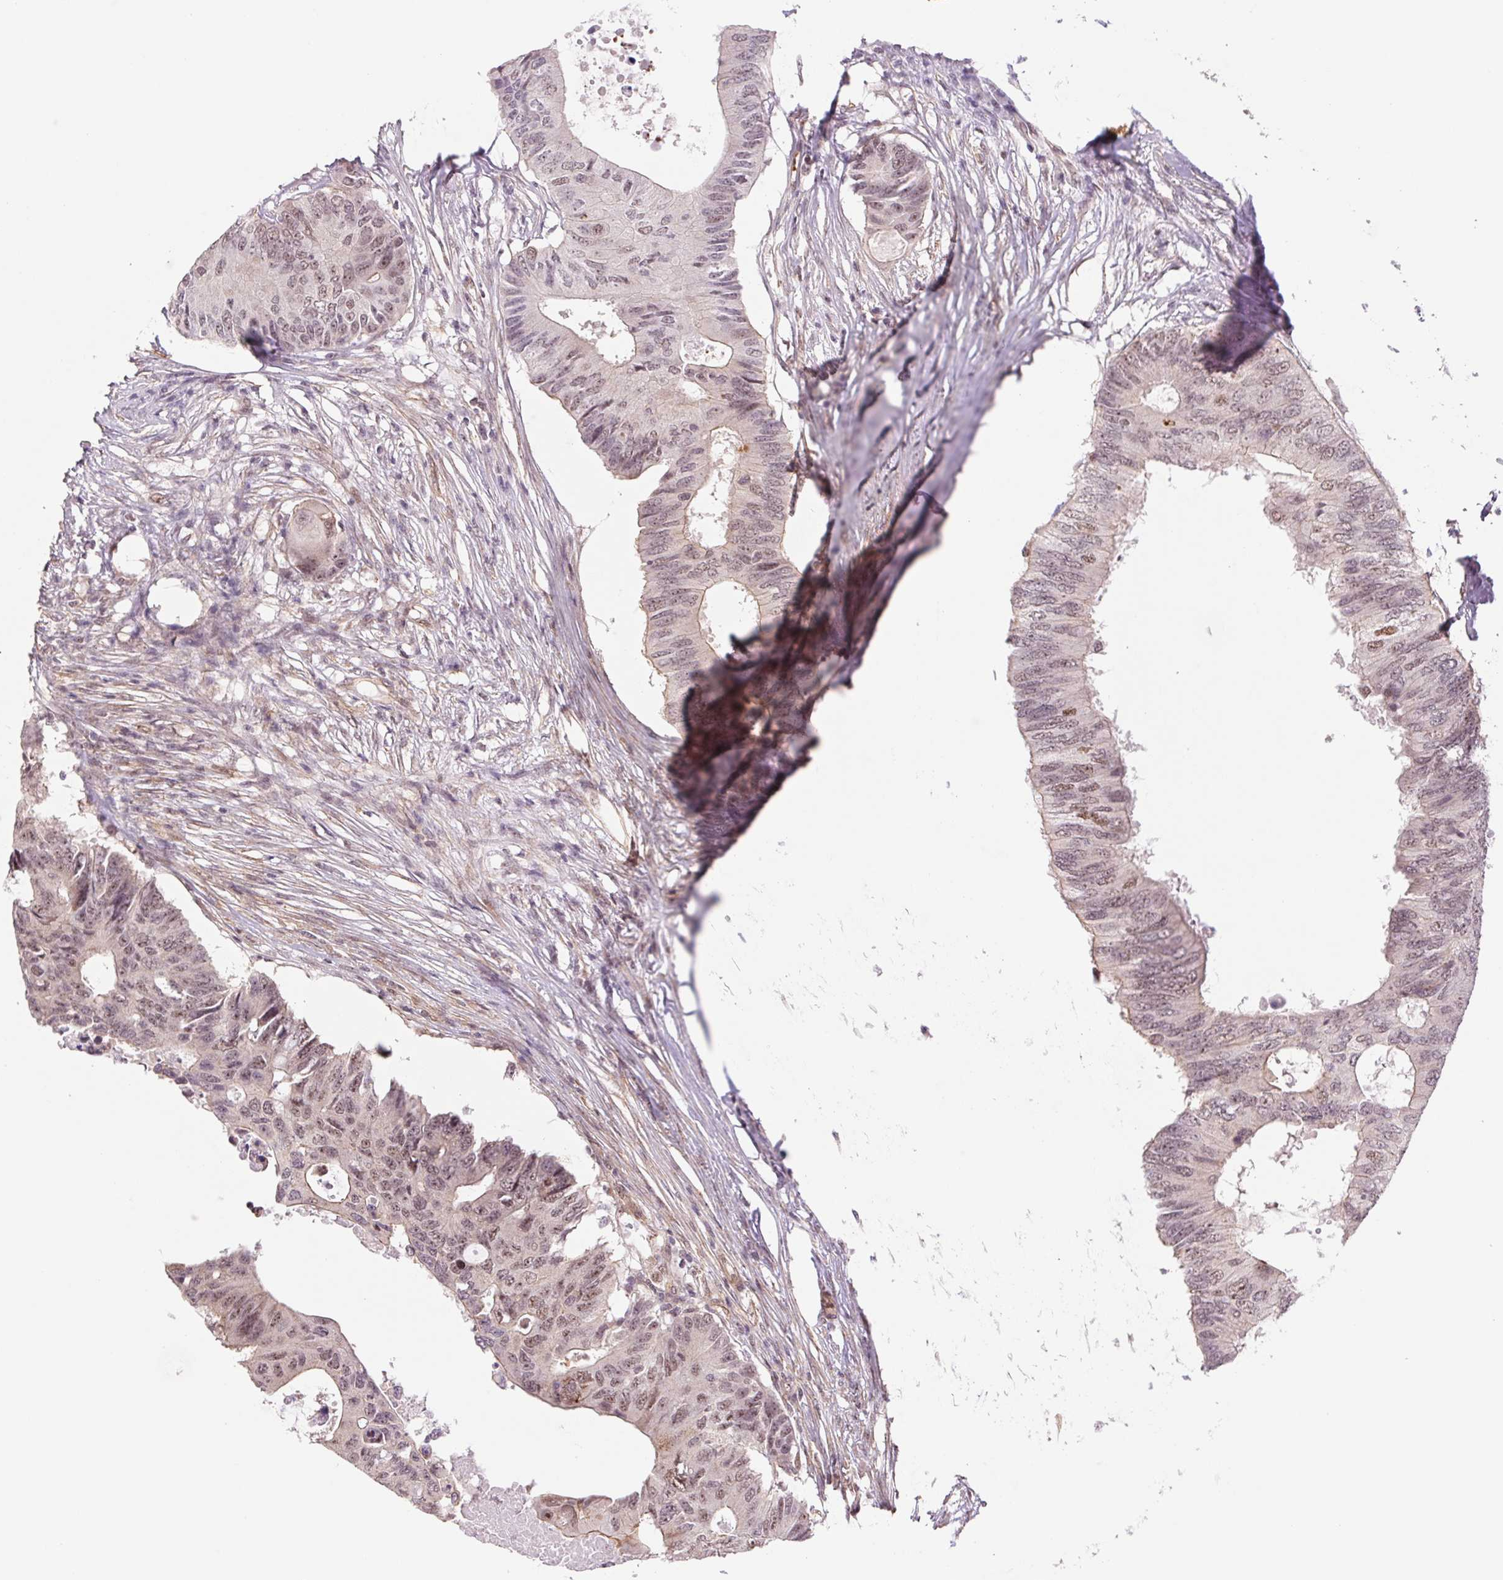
{"staining": {"intensity": "moderate", "quantity": ">75%", "location": "nuclear"}, "tissue": "colorectal cancer", "cell_type": "Tumor cells", "image_type": "cancer", "snomed": [{"axis": "morphology", "description": "Adenocarcinoma, NOS"}, {"axis": "topography", "description": "Colon"}], "caption": "Tumor cells display medium levels of moderate nuclear expression in approximately >75% of cells in human adenocarcinoma (colorectal).", "gene": "CWC25", "patient": {"sex": "male", "age": 71}}